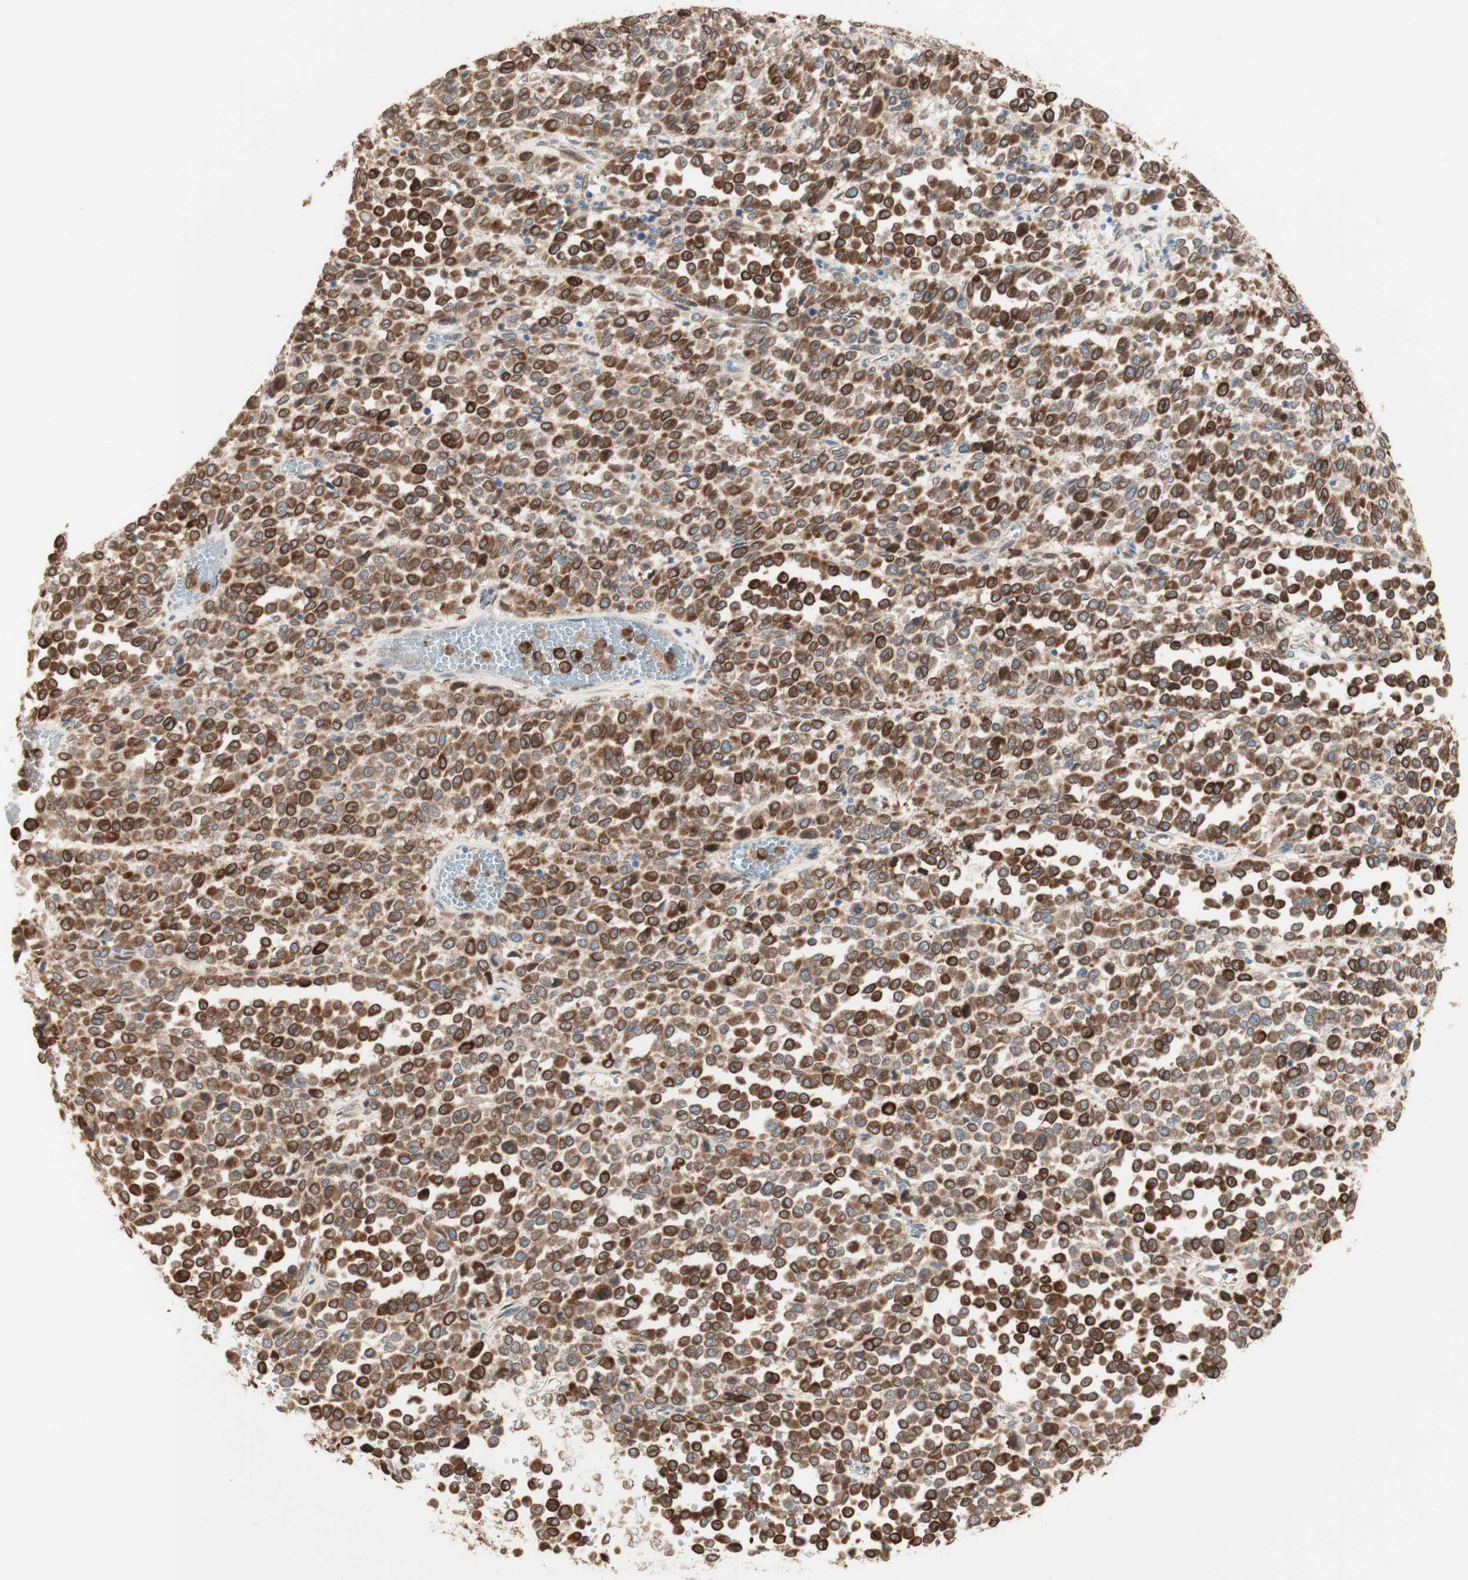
{"staining": {"intensity": "strong", "quantity": ">75%", "location": "cytoplasmic/membranous"}, "tissue": "melanoma", "cell_type": "Tumor cells", "image_type": "cancer", "snomed": [{"axis": "morphology", "description": "Malignant melanoma, Metastatic site"}, {"axis": "topography", "description": "Pancreas"}], "caption": "Approximately >75% of tumor cells in human malignant melanoma (metastatic site) reveal strong cytoplasmic/membranous protein staining as visualized by brown immunohistochemical staining.", "gene": "COMT", "patient": {"sex": "female", "age": 30}}